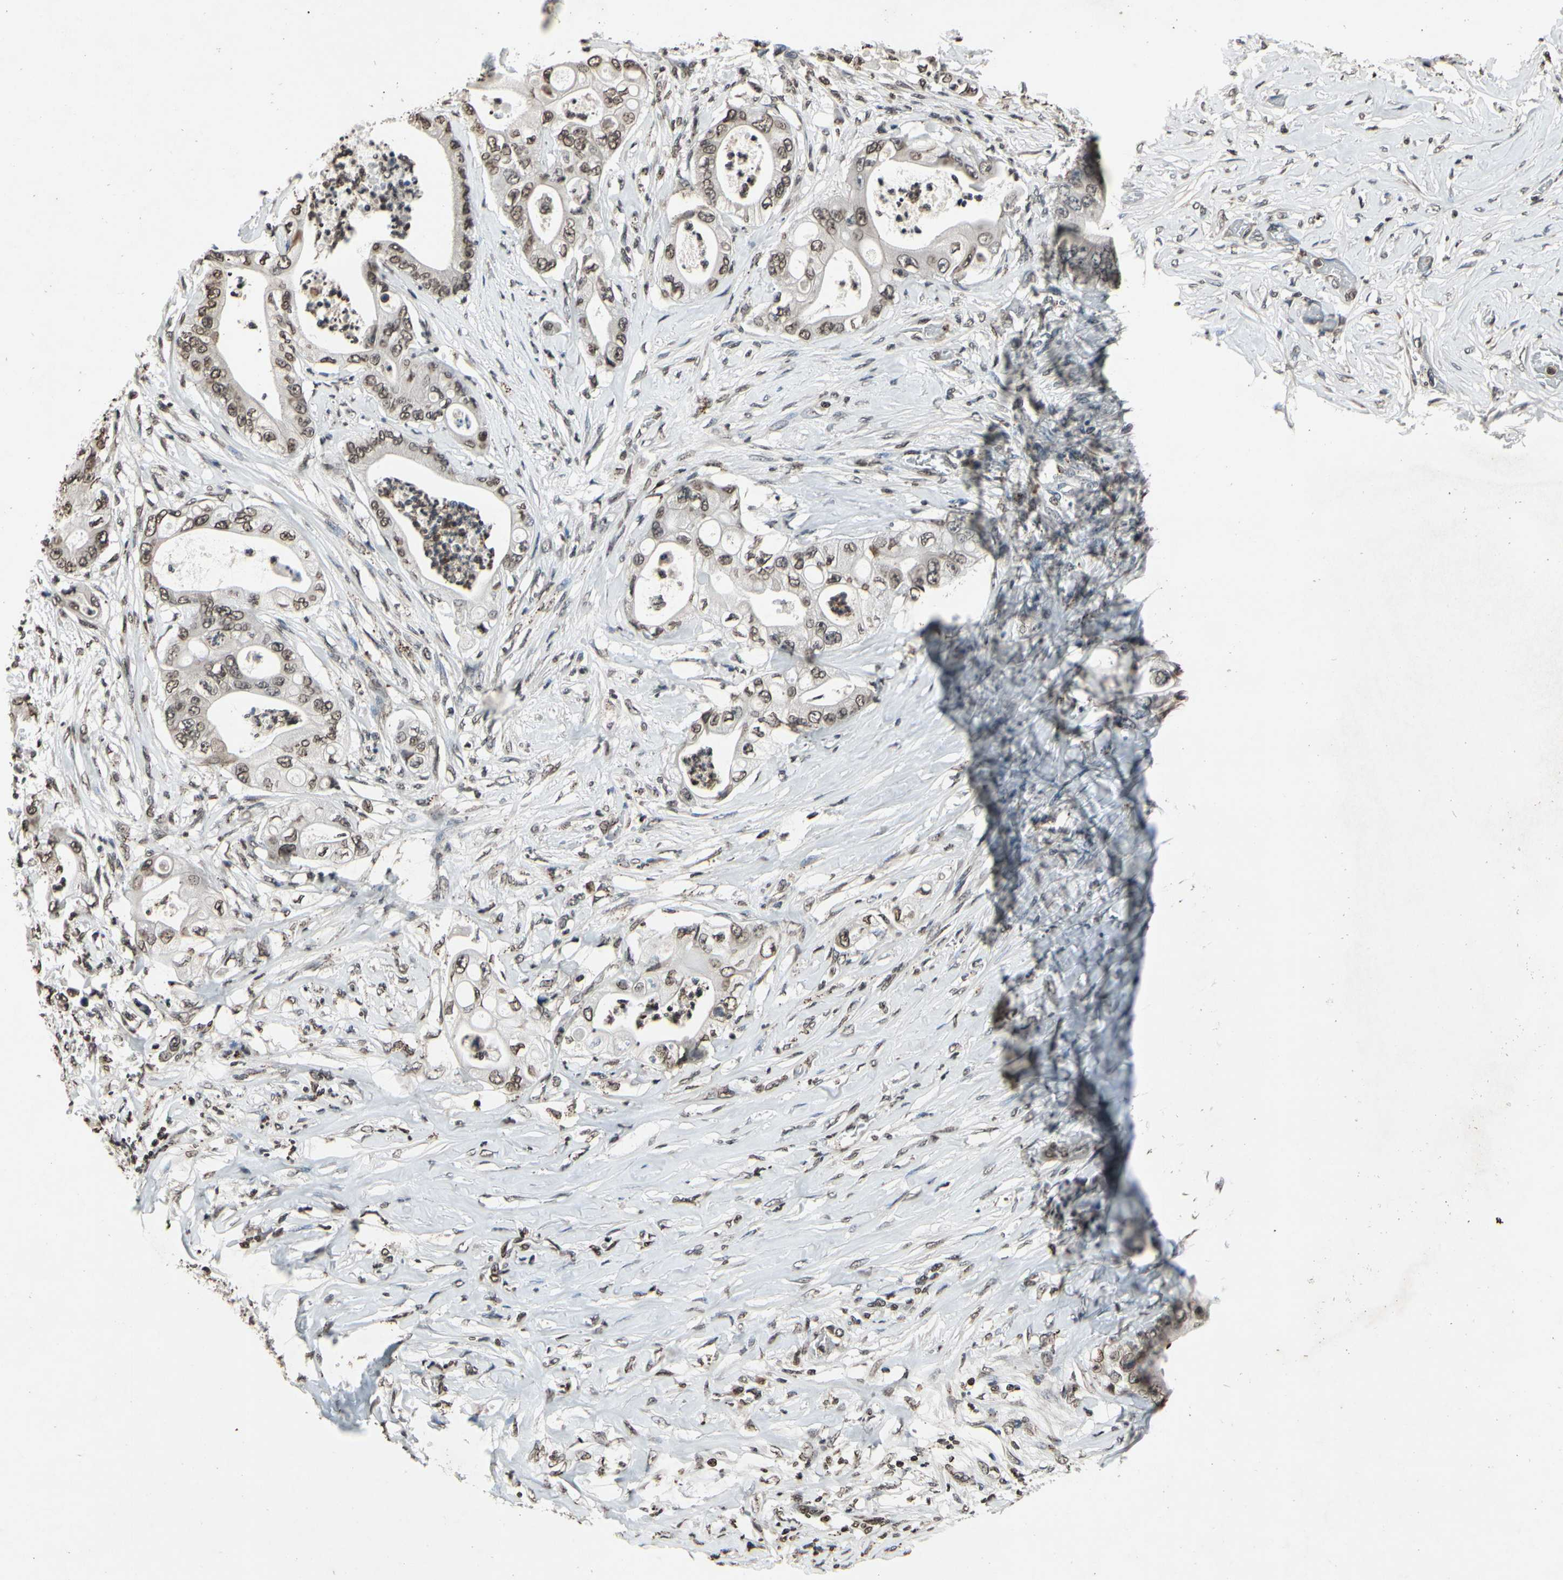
{"staining": {"intensity": "weak", "quantity": "<25%", "location": "nuclear"}, "tissue": "stomach cancer", "cell_type": "Tumor cells", "image_type": "cancer", "snomed": [{"axis": "morphology", "description": "Adenocarcinoma, NOS"}, {"axis": "topography", "description": "Stomach"}], "caption": "This is an immunohistochemistry photomicrograph of stomach cancer (adenocarcinoma). There is no staining in tumor cells.", "gene": "HIPK2", "patient": {"sex": "female", "age": 73}}